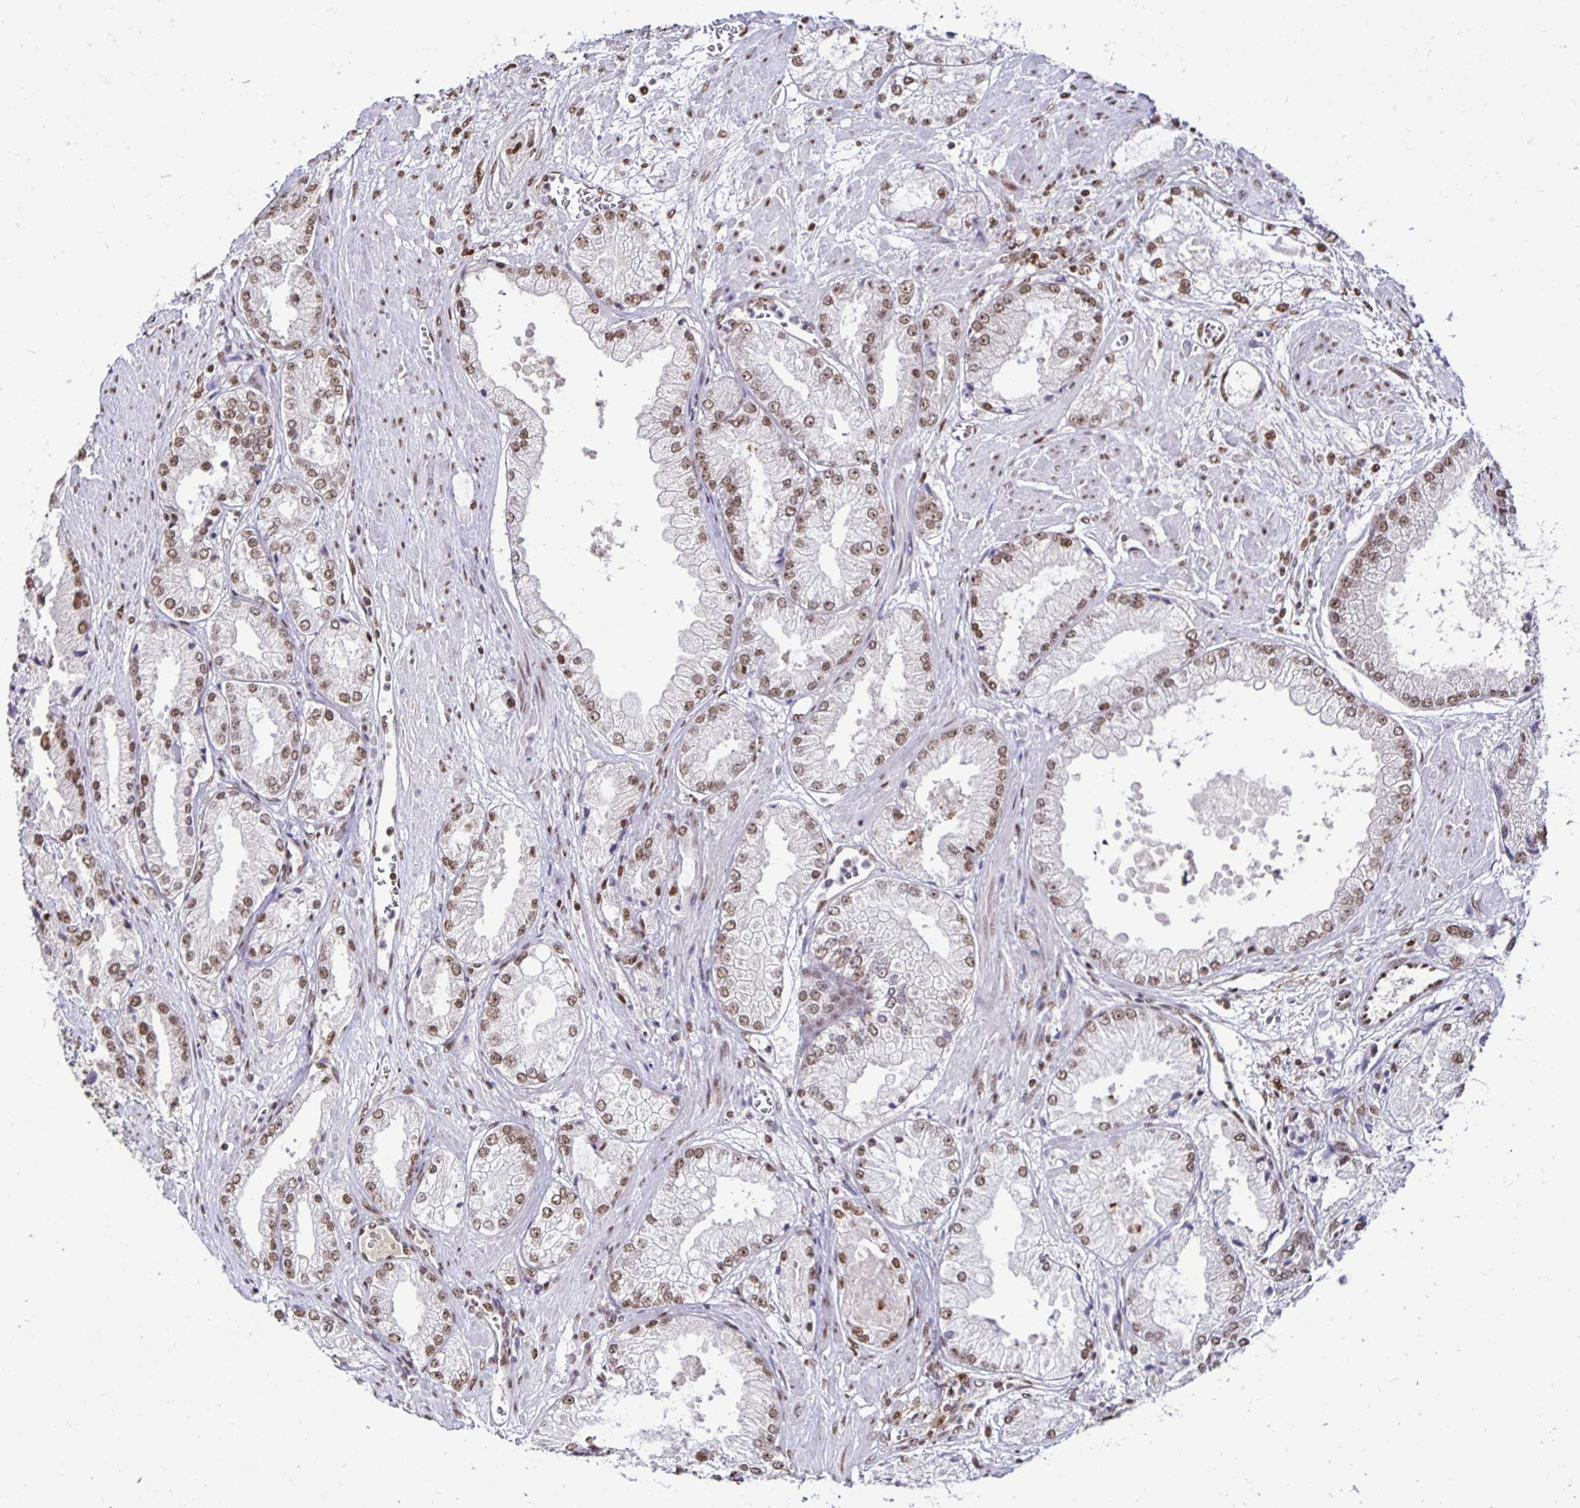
{"staining": {"intensity": "moderate", "quantity": ">75%", "location": "nuclear"}, "tissue": "prostate cancer", "cell_type": "Tumor cells", "image_type": "cancer", "snomed": [{"axis": "morphology", "description": "Adenocarcinoma, High grade"}, {"axis": "topography", "description": "Prostate"}], "caption": "Approximately >75% of tumor cells in human prostate cancer exhibit moderate nuclear protein expression as visualized by brown immunohistochemical staining.", "gene": "ZNF579", "patient": {"sex": "male", "age": 68}}